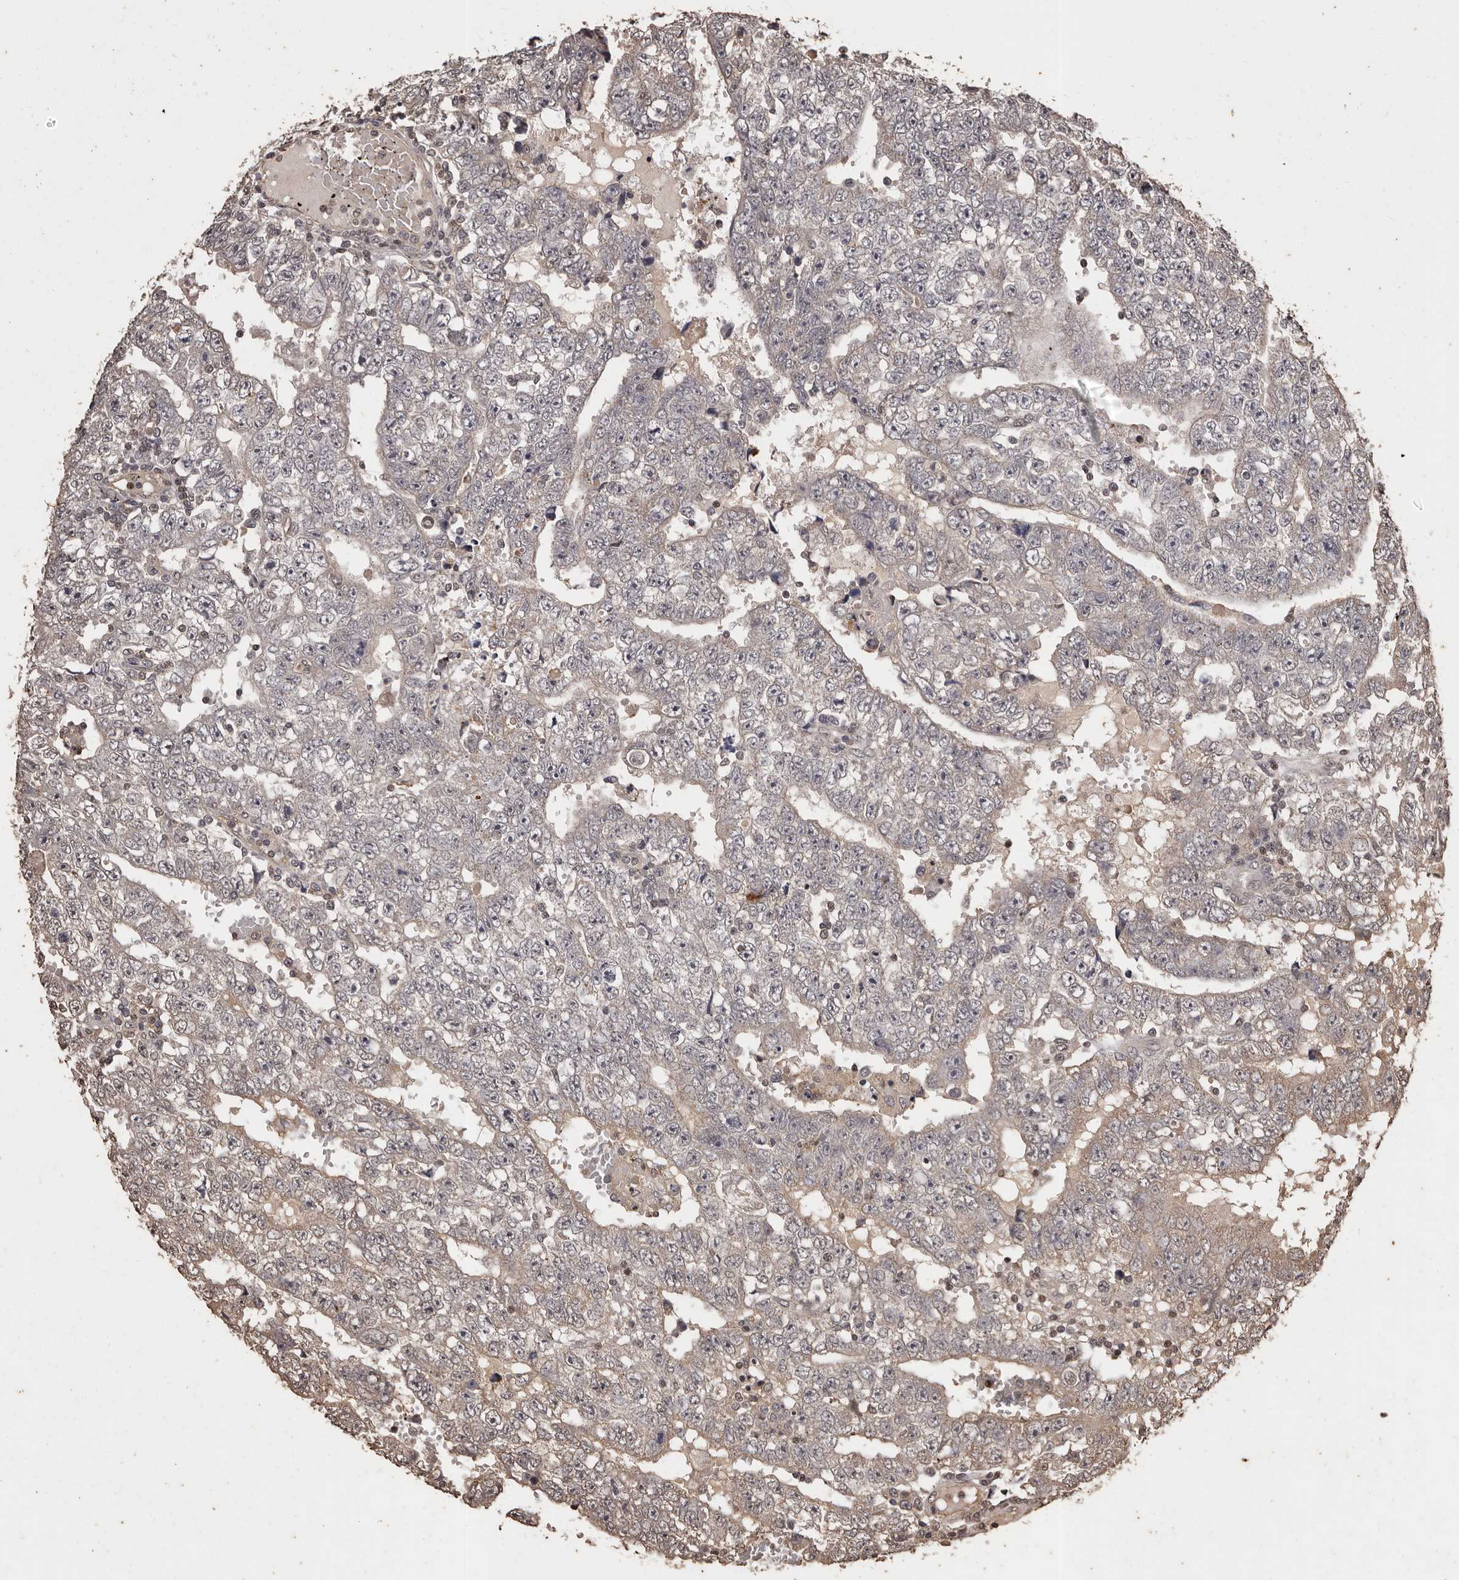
{"staining": {"intensity": "negative", "quantity": "none", "location": "none"}, "tissue": "testis cancer", "cell_type": "Tumor cells", "image_type": "cancer", "snomed": [{"axis": "morphology", "description": "Carcinoma, Embryonal, NOS"}, {"axis": "topography", "description": "Testis"}], "caption": "A high-resolution histopathology image shows IHC staining of testis embryonal carcinoma, which exhibits no significant staining in tumor cells.", "gene": "NAV1", "patient": {"sex": "male", "age": 25}}